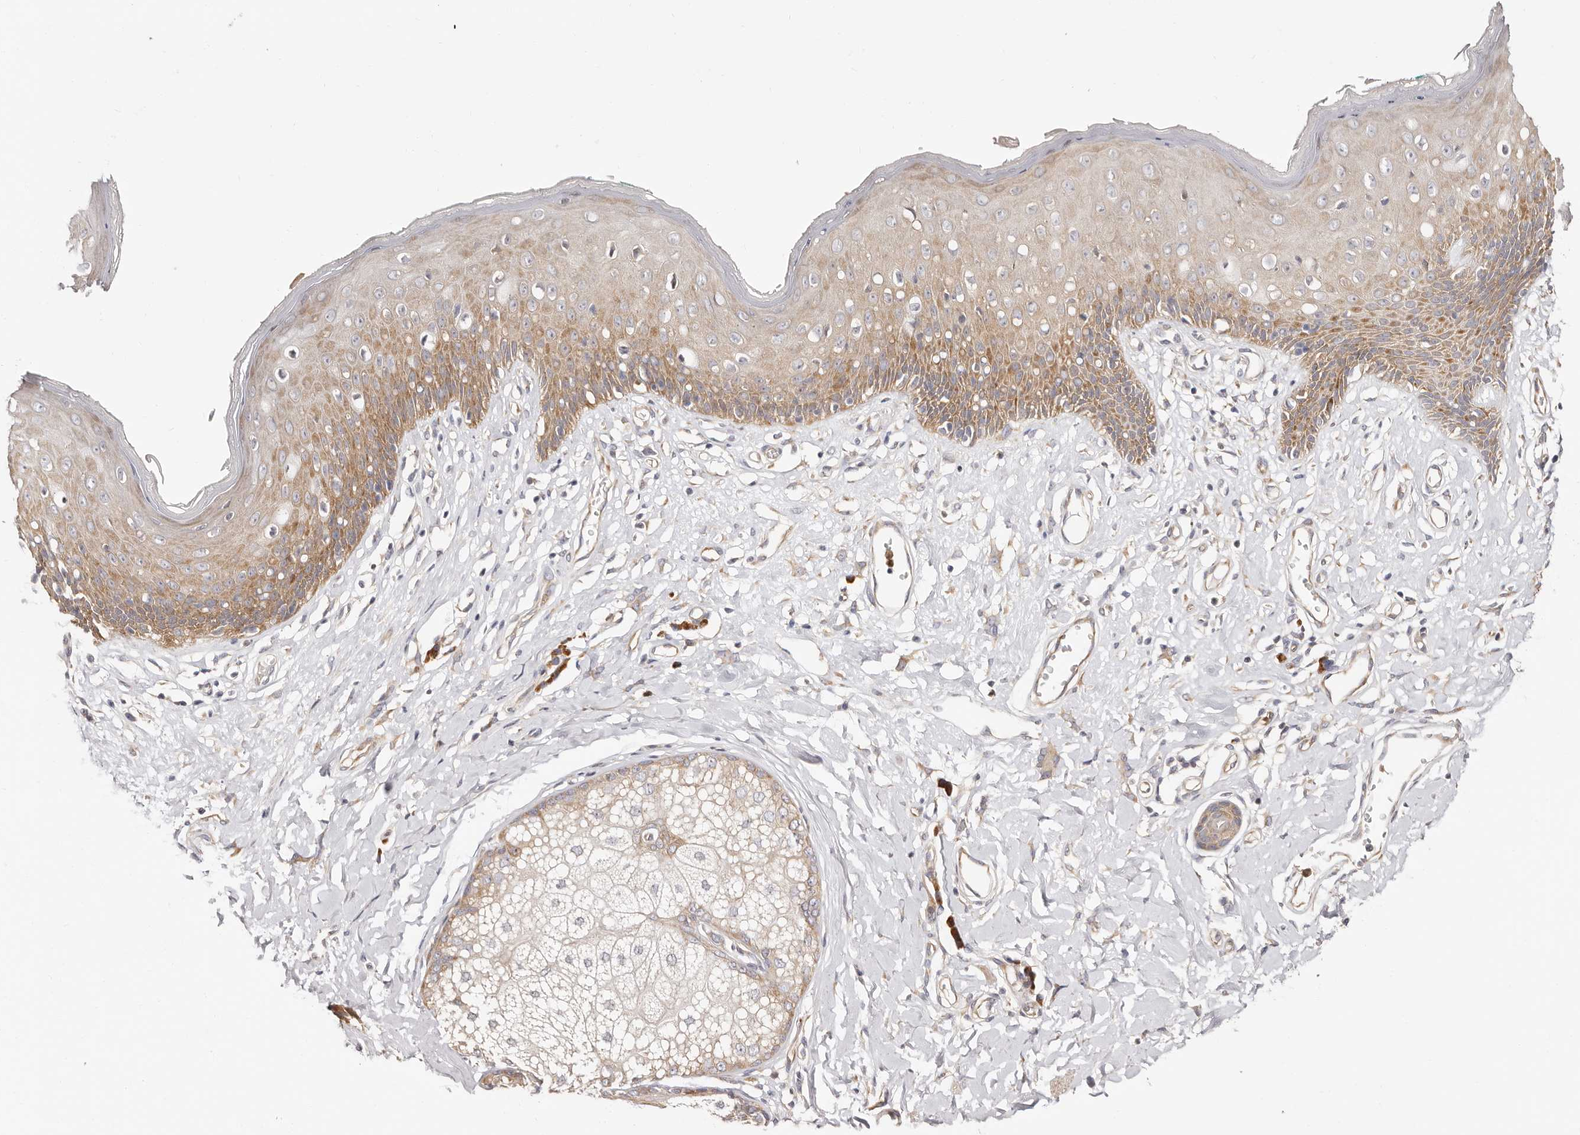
{"staining": {"intensity": "moderate", "quantity": "25%-75%", "location": "cytoplasmic/membranous"}, "tissue": "skin", "cell_type": "Epidermal cells", "image_type": "normal", "snomed": [{"axis": "morphology", "description": "Normal tissue, NOS"}, {"axis": "morphology", "description": "Squamous cell carcinoma, NOS"}, {"axis": "topography", "description": "Vulva"}], "caption": "Immunohistochemical staining of normal human skin reveals medium levels of moderate cytoplasmic/membranous positivity in about 25%-75% of epidermal cells.", "gene": "BCL2L15", "patient": {"sex": "female", "age": 85}}